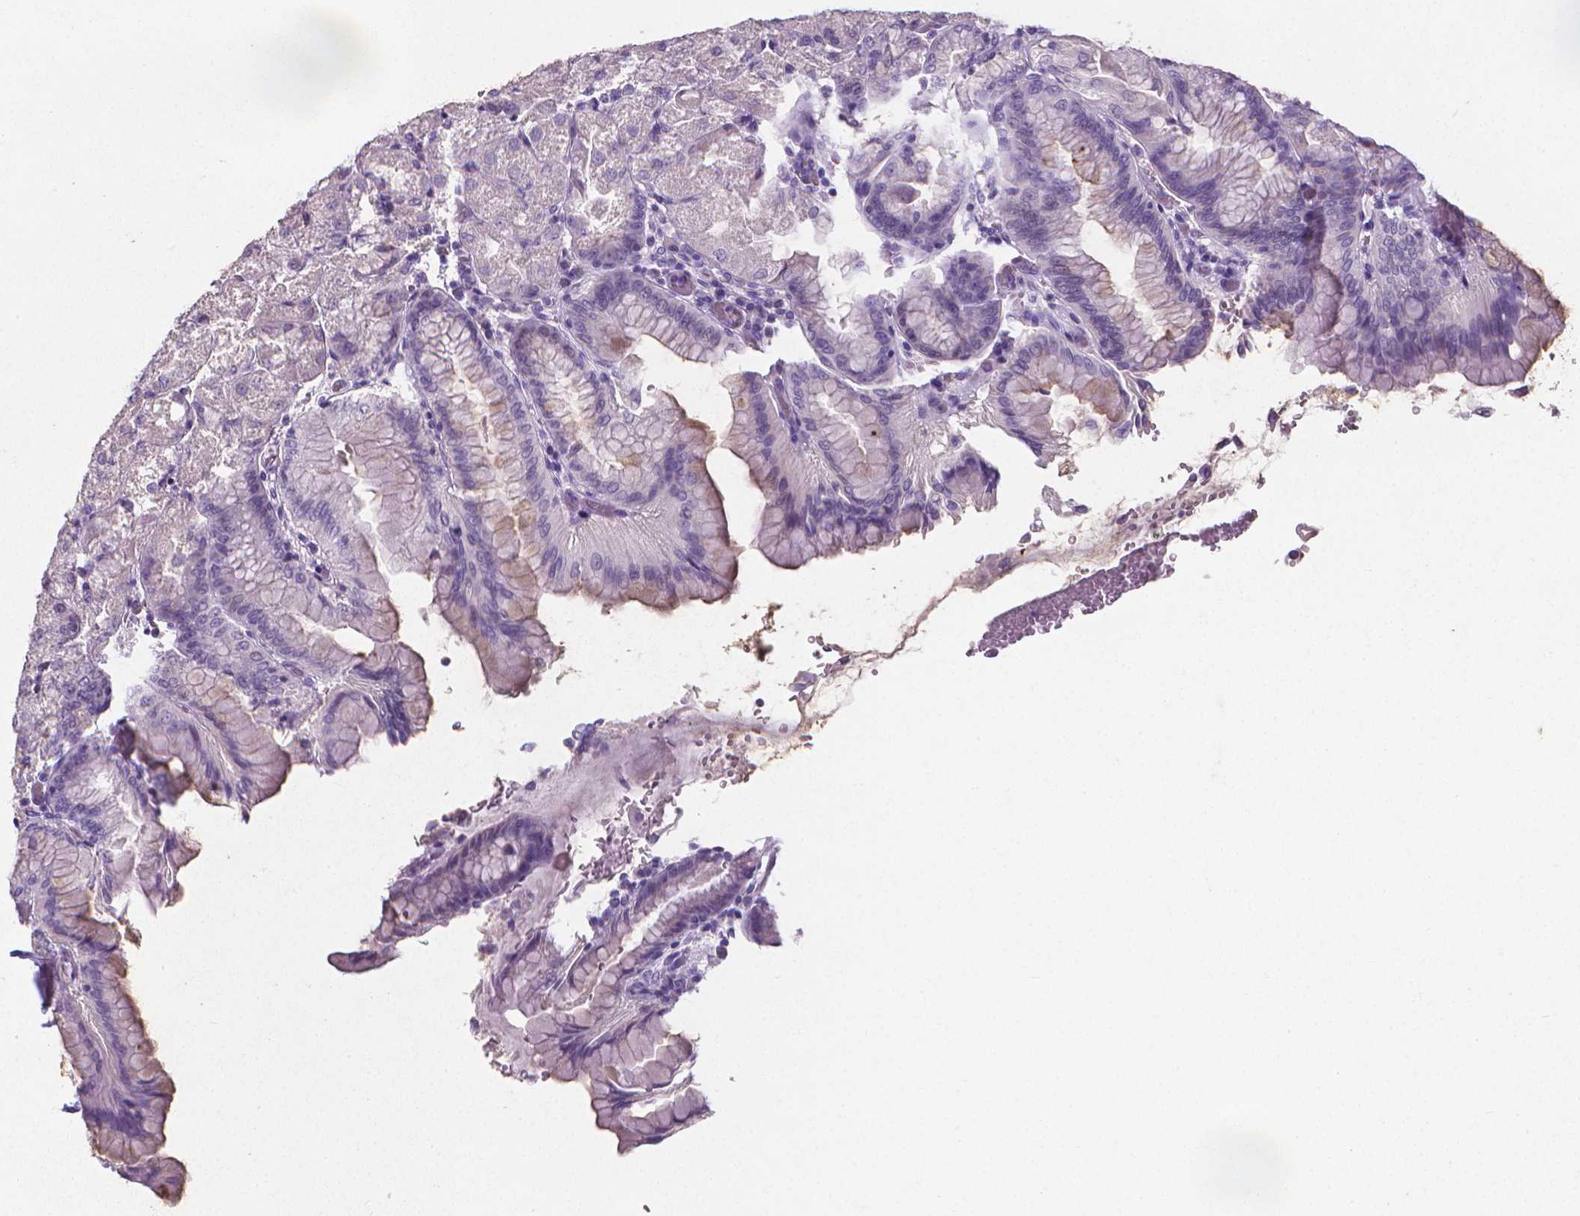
{"staining": {"intensity": "negative", "quantity": "none", "location": "none"}, "tissue": "stomach", "cell_type": "Glandular cells", "image_type": "normal", "snomed": [{"axis": "morphology", "description": "Normal tissue, NOS"}, {"axis": "topography", "description": "Stomach, upper"}, {"axis": "topography", "description": "Stomach"}, {"axis": "topography", "description": "Stomach, lower"}], "caption": "This is an IHC photomicrograph of normal stomach. There is no positivity in glandular cells.", "gene": "XPNPEP2", "patient": {"sex": "male", "age": 62}}